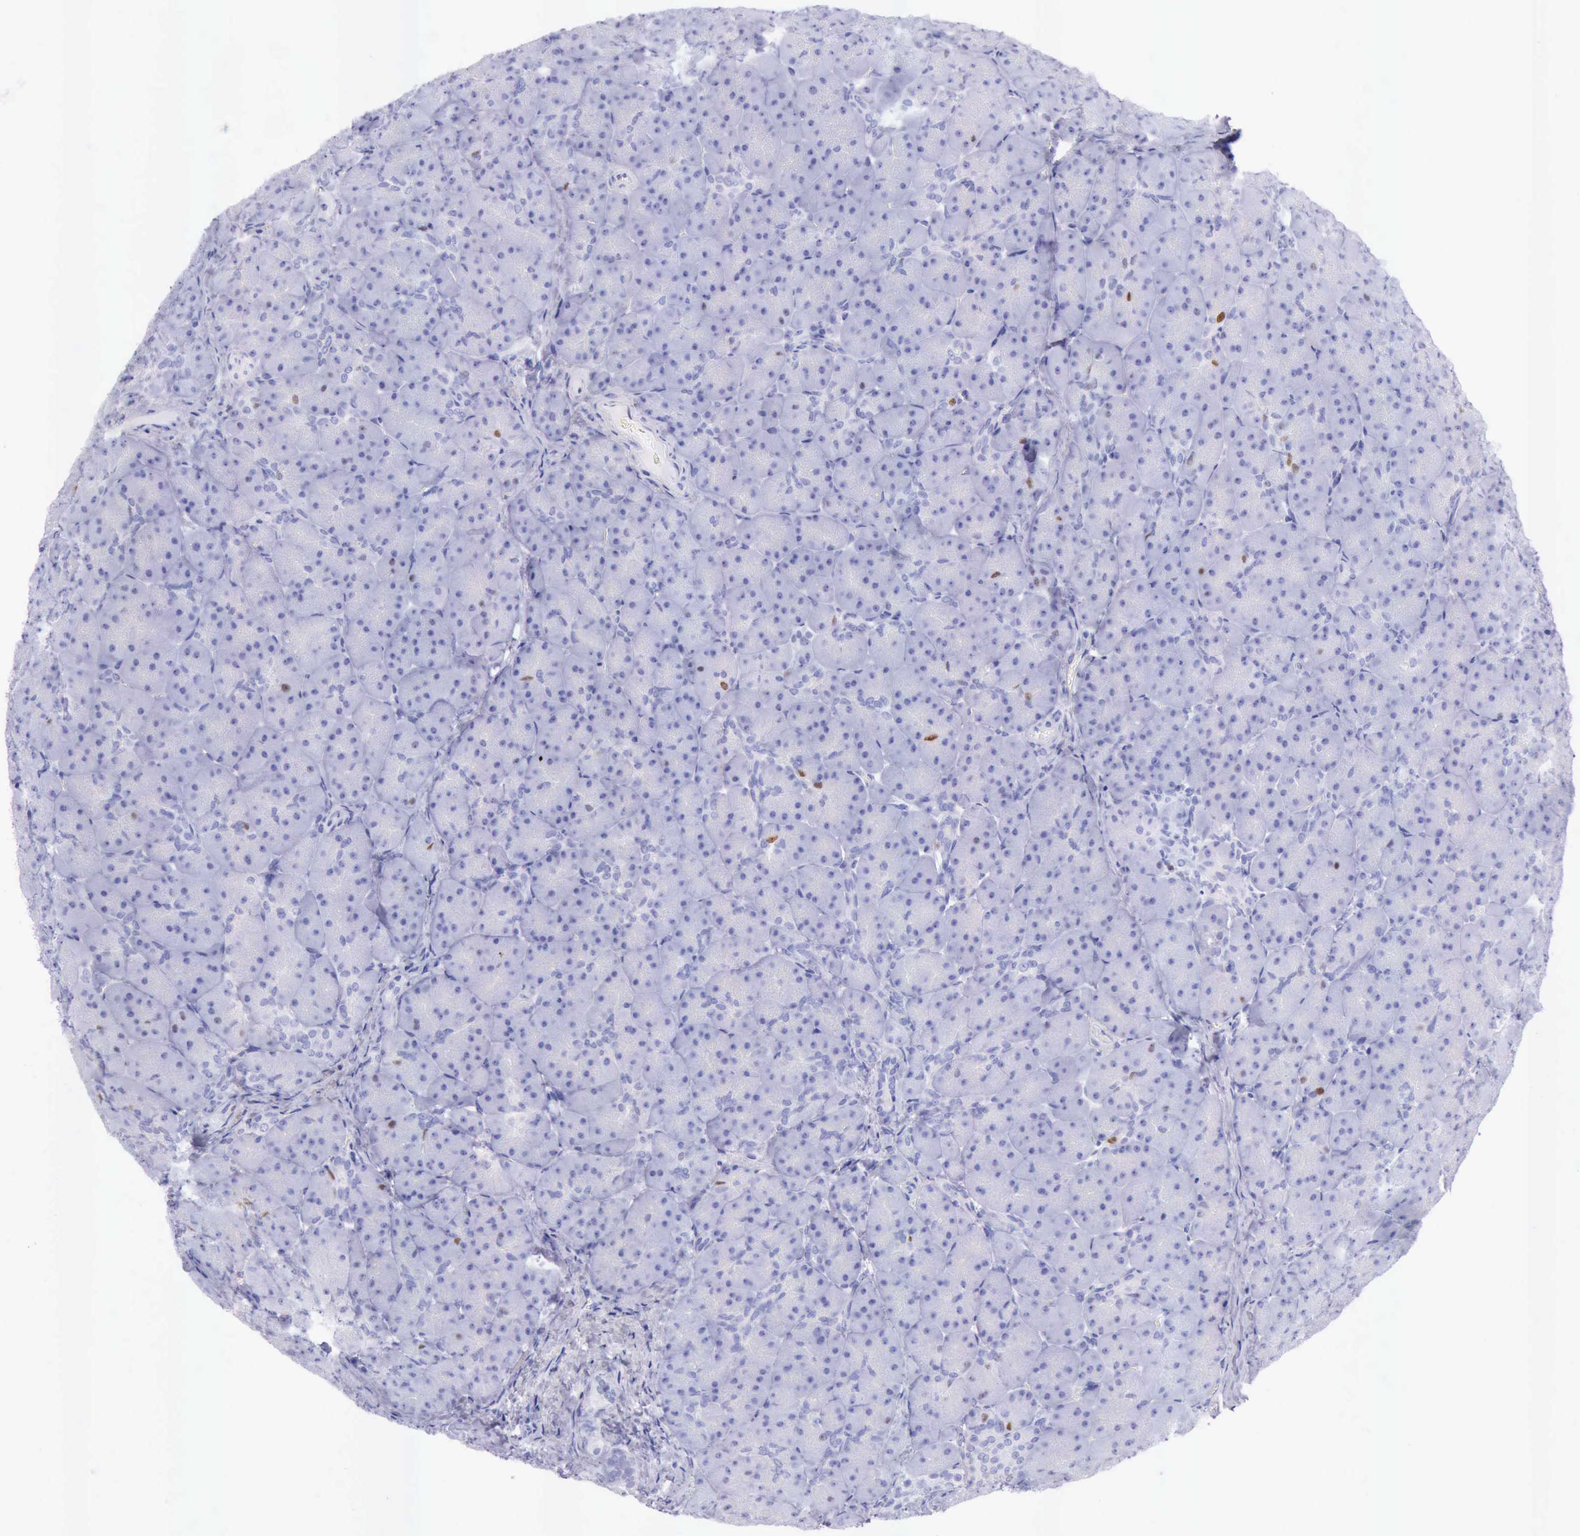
{"staining": {"intensity": "moderate", "quantity": "<25%", "location": "nuclear"}, "tissue": "pancreas", "cell_type": "Exocrine glandular cells", "image_type": "normal", "snomed": [{"axis": "morphology", "description": "Normal tissue, NOS"}, {"axis": "topography", "description": "Pancreas"}], "caption": "Immunohistochemical staining of benign pancreas displays low levels of moderate nuclear expression in about <25% of exocrine glandular cells.", "gene": "MCM2", "patient": {"sex": "male", "age": 66}}